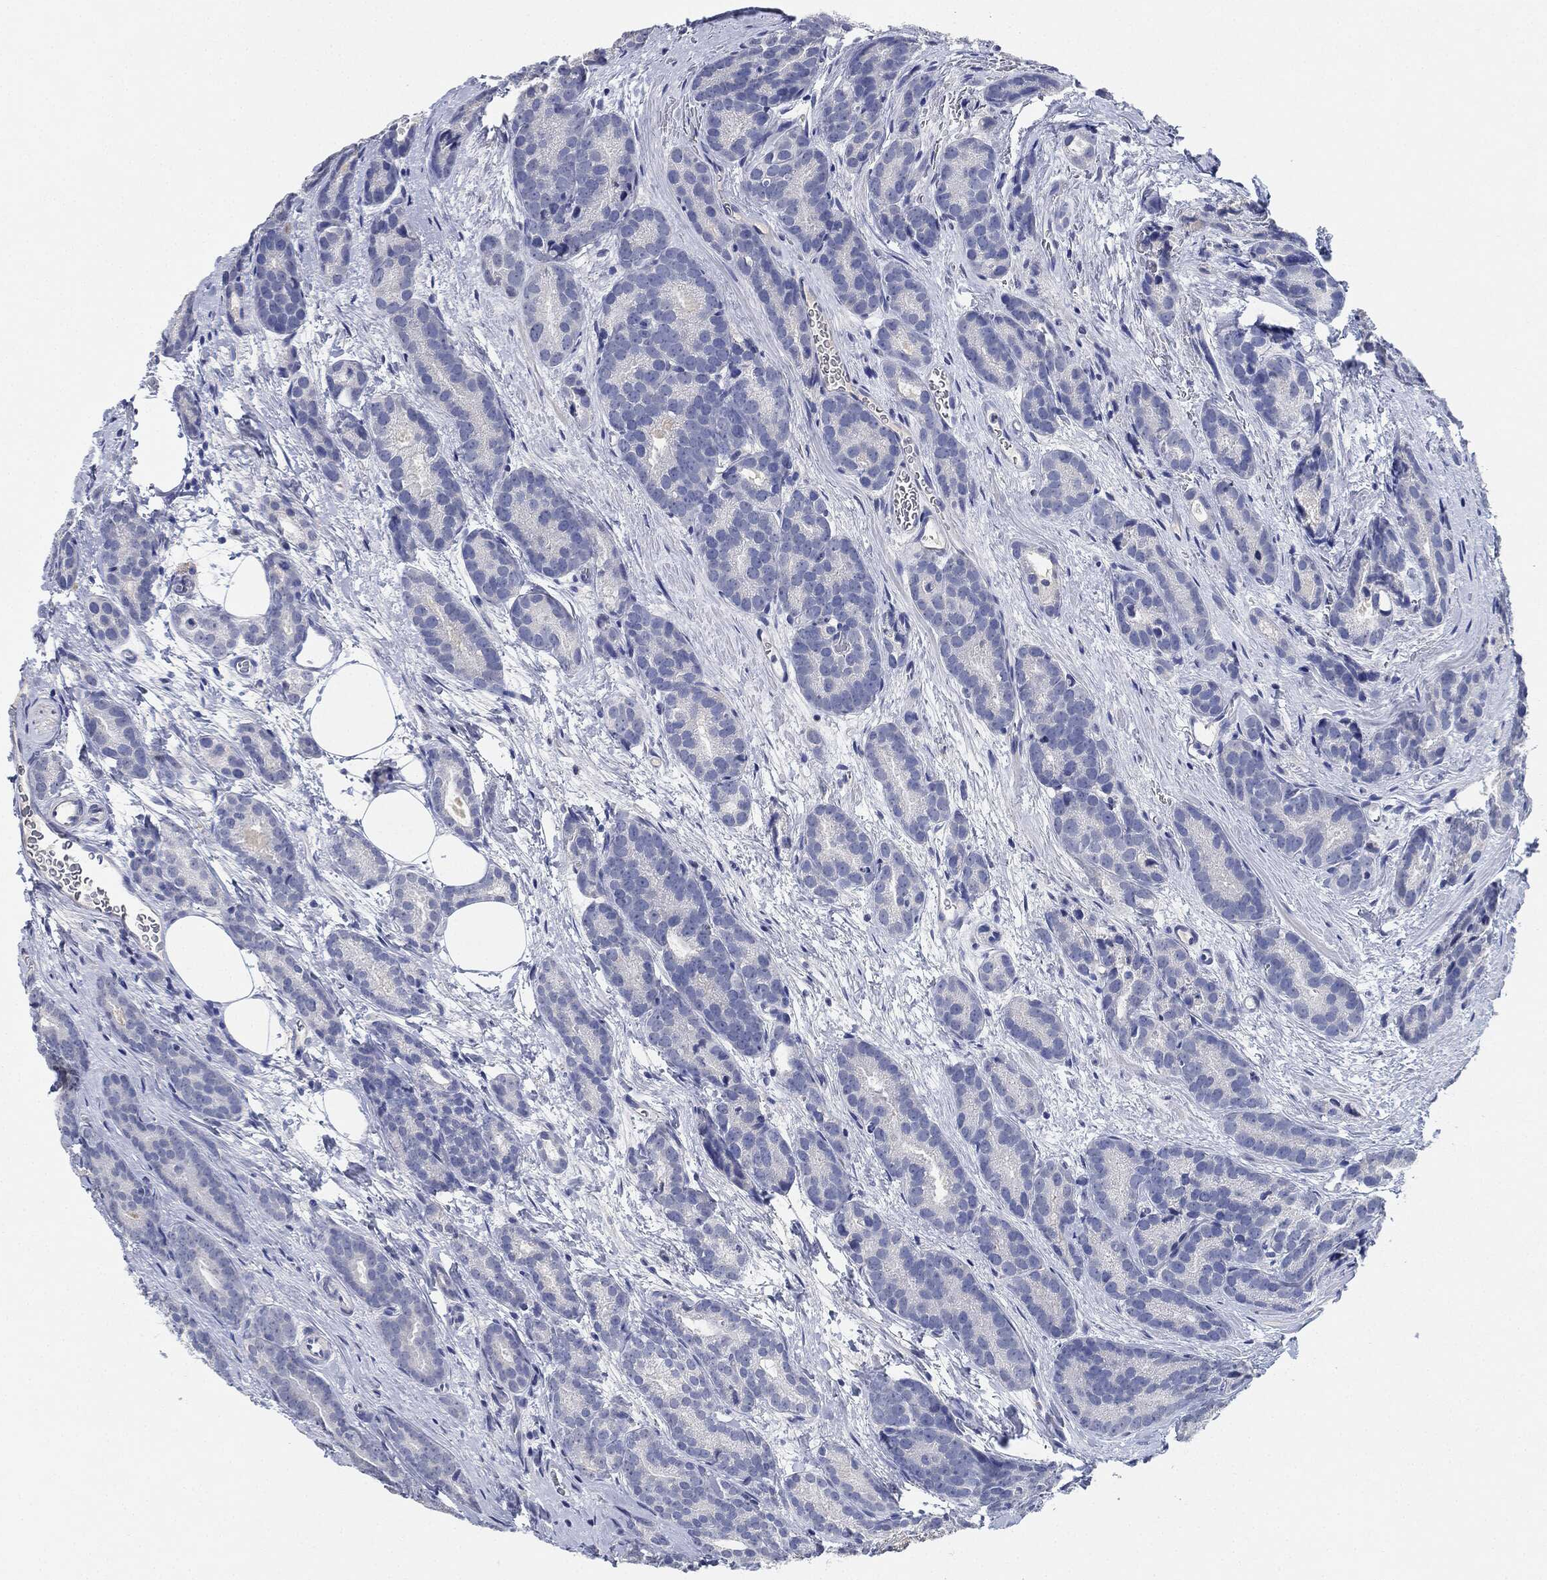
{"staining": {"intensity": "negative", "quantity": "none", "location": "none"}, "tissue": "prostate cancer", "cell_type": "Tumor cells", "image_type": "cancer", "snomed": [{"axis": "morphology", "description": "Adenocarcinoma, NOS"}, {"axis": "topography", "description": "Prostate"}], "caption": "This is a micrograph of immunohistochemistry (IHC) staining of prostate adenocarcinoma, which shows no staining in tumor cells. (DAB (3,3'-diaminobenzidine) IHC visualized using brightfield microscopy, high magnification).", "gene": "NTRK1", "patient": {"sex": "male", "age": 71}}